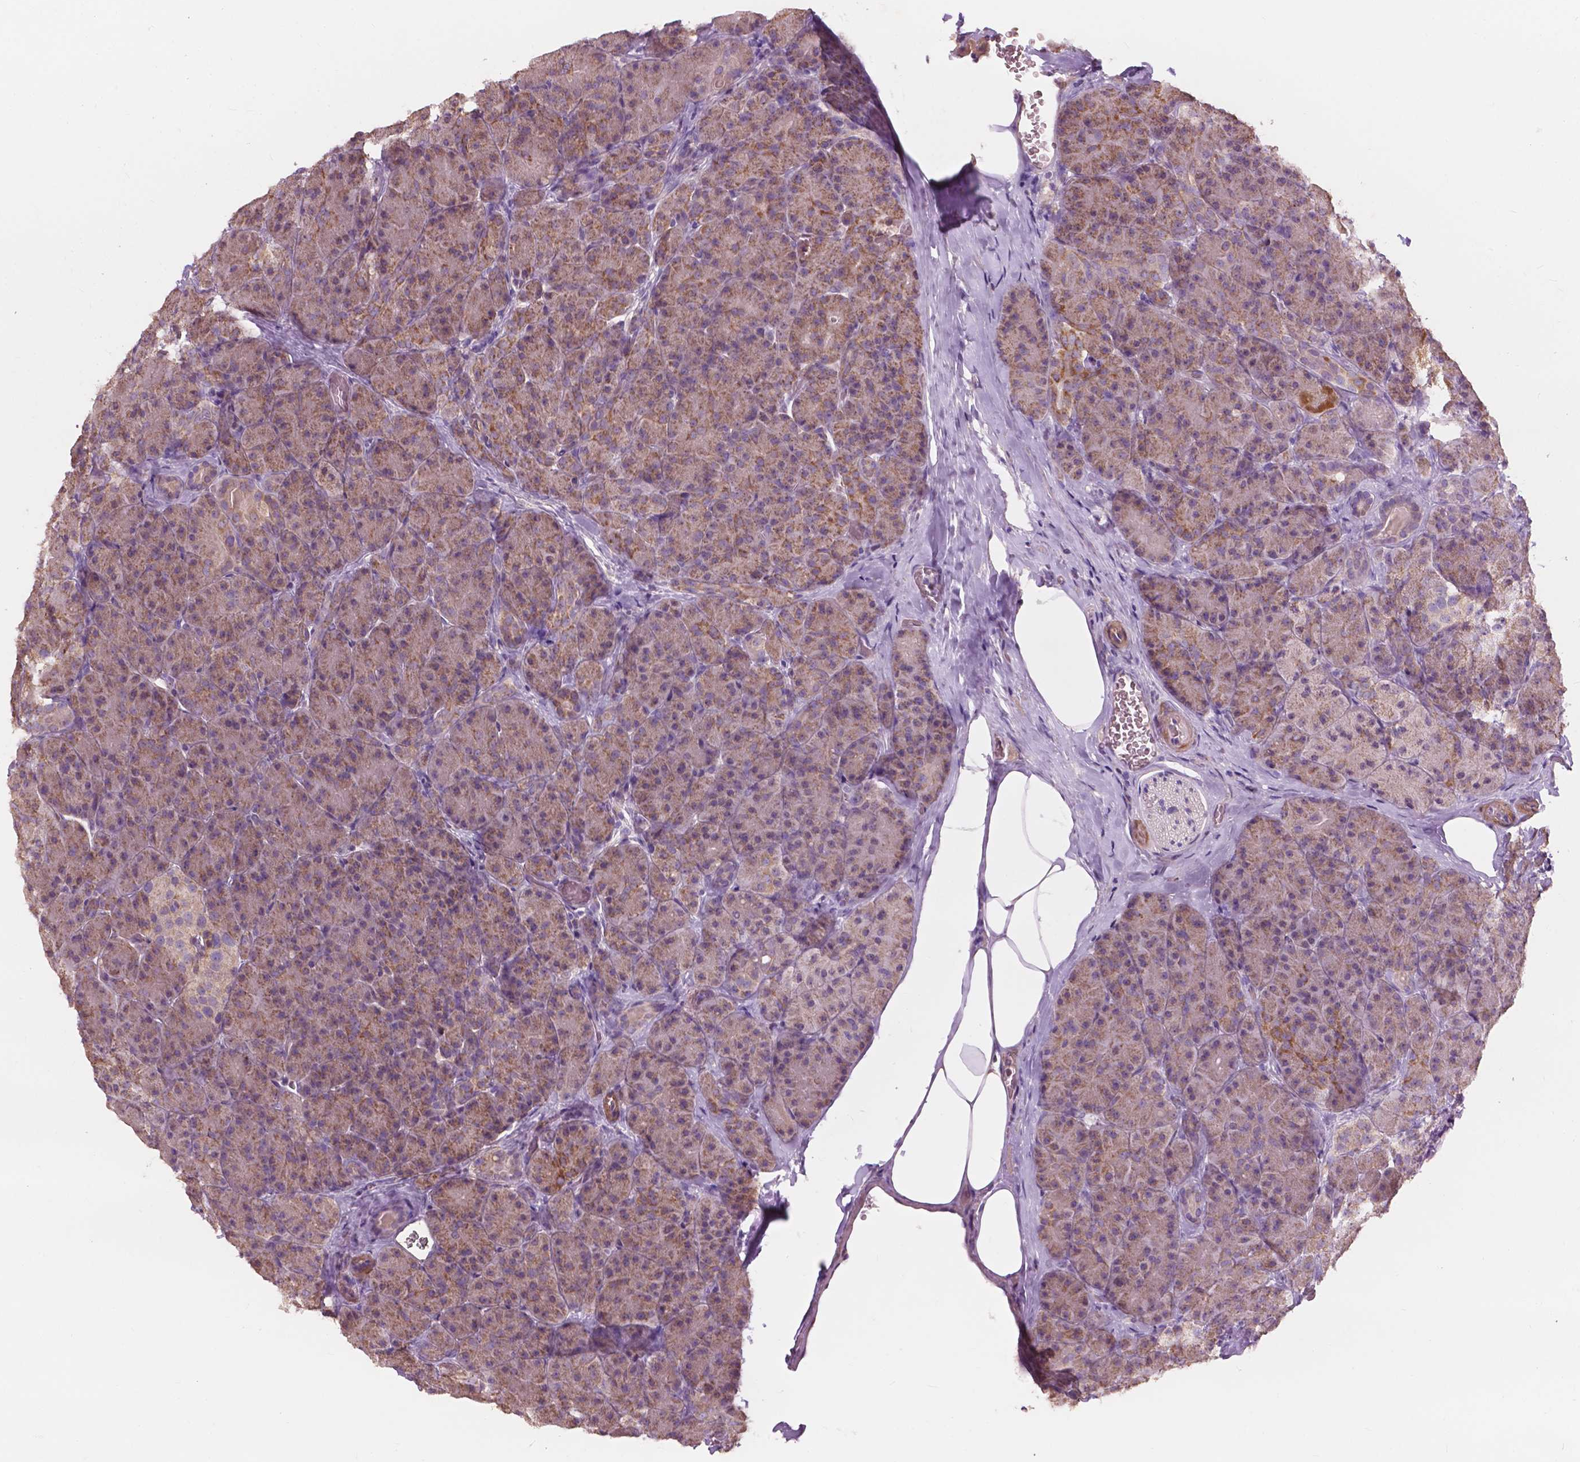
{"staining": {"intensity": "weak", "quantity": ">75%", "location": "cytoplasmic/membranous"}, "tissue": "pancreas", "cell_type": "Exocrine glandular cells", "image_type": "normal", "snomed": [{"axis": "morphology", "description": "Normal tissue, NOS"}, {"axis": "topography", "description": "Pancreas"}], "caption": "This photomicrograph shows immunohistochemistry staining of benign human pancreas, with low weak cytoplasmic/membranous staining in approximately >75% of exocrine glandular cells.", "gene": "NDUFA10", "patient": {"sex": "male", "age": 57}}